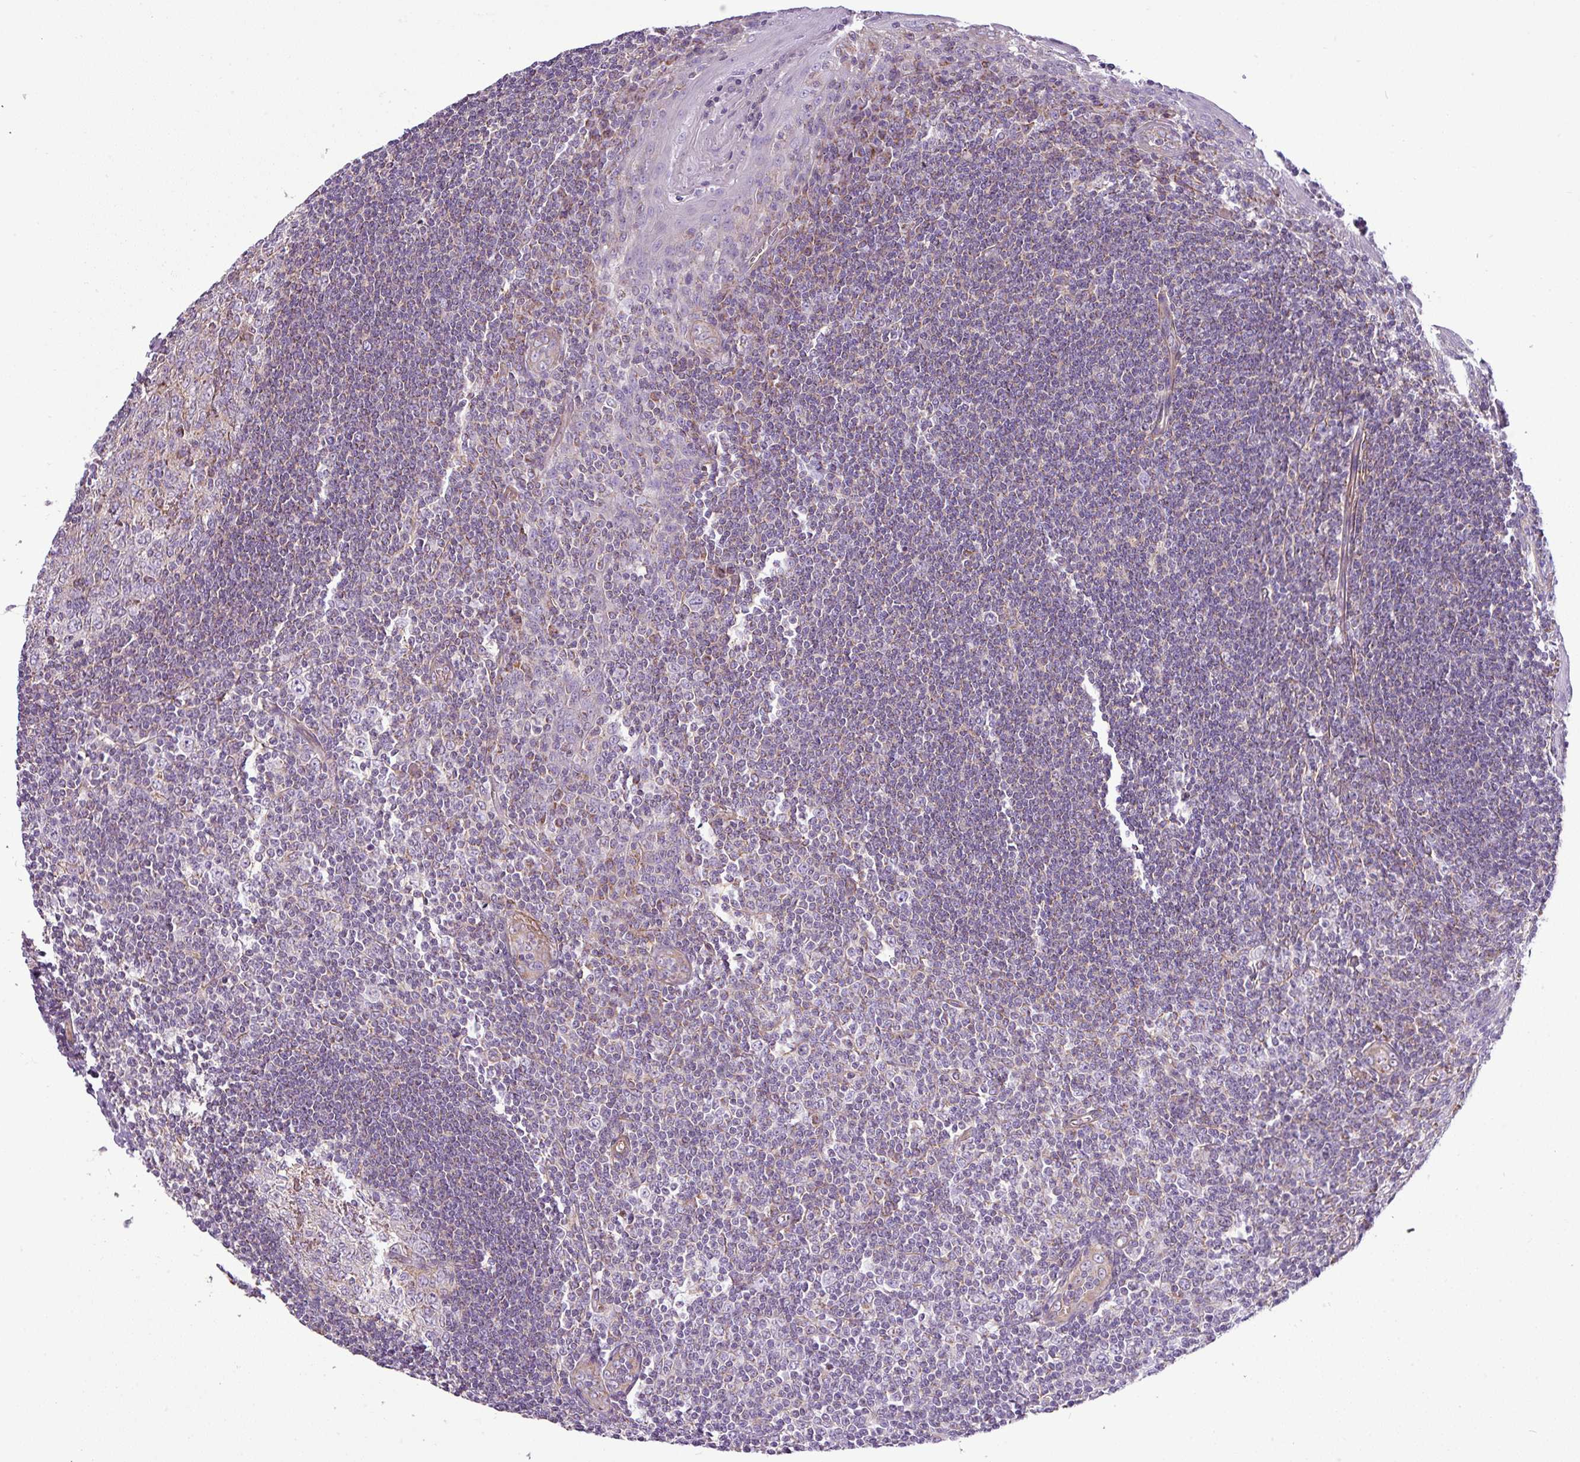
{"staining": {"intensity": "weak", "quantity": "<25%", "location": "cytoplasmic/membranous"}, "tissue": "tonsil", "cell_type": "Germinal center cells", "image_type": "normal", "snomed": [{"axis": "morphology", "description": "Normal tissue, NOS"}, {"axis": "topography", "description": "Tonsil"}], "caption": "Immunohistochemical staining of normal human tonsil demonstrates no significant staining in germinal center cells. (DAB (3,3'-diaminobenzidine) immunohistochemistry (IHC) visualized using brightfield microscopy, high magnification).", "gene": "BTN2A2", "patient": {"sex": "male", "age": 27}}